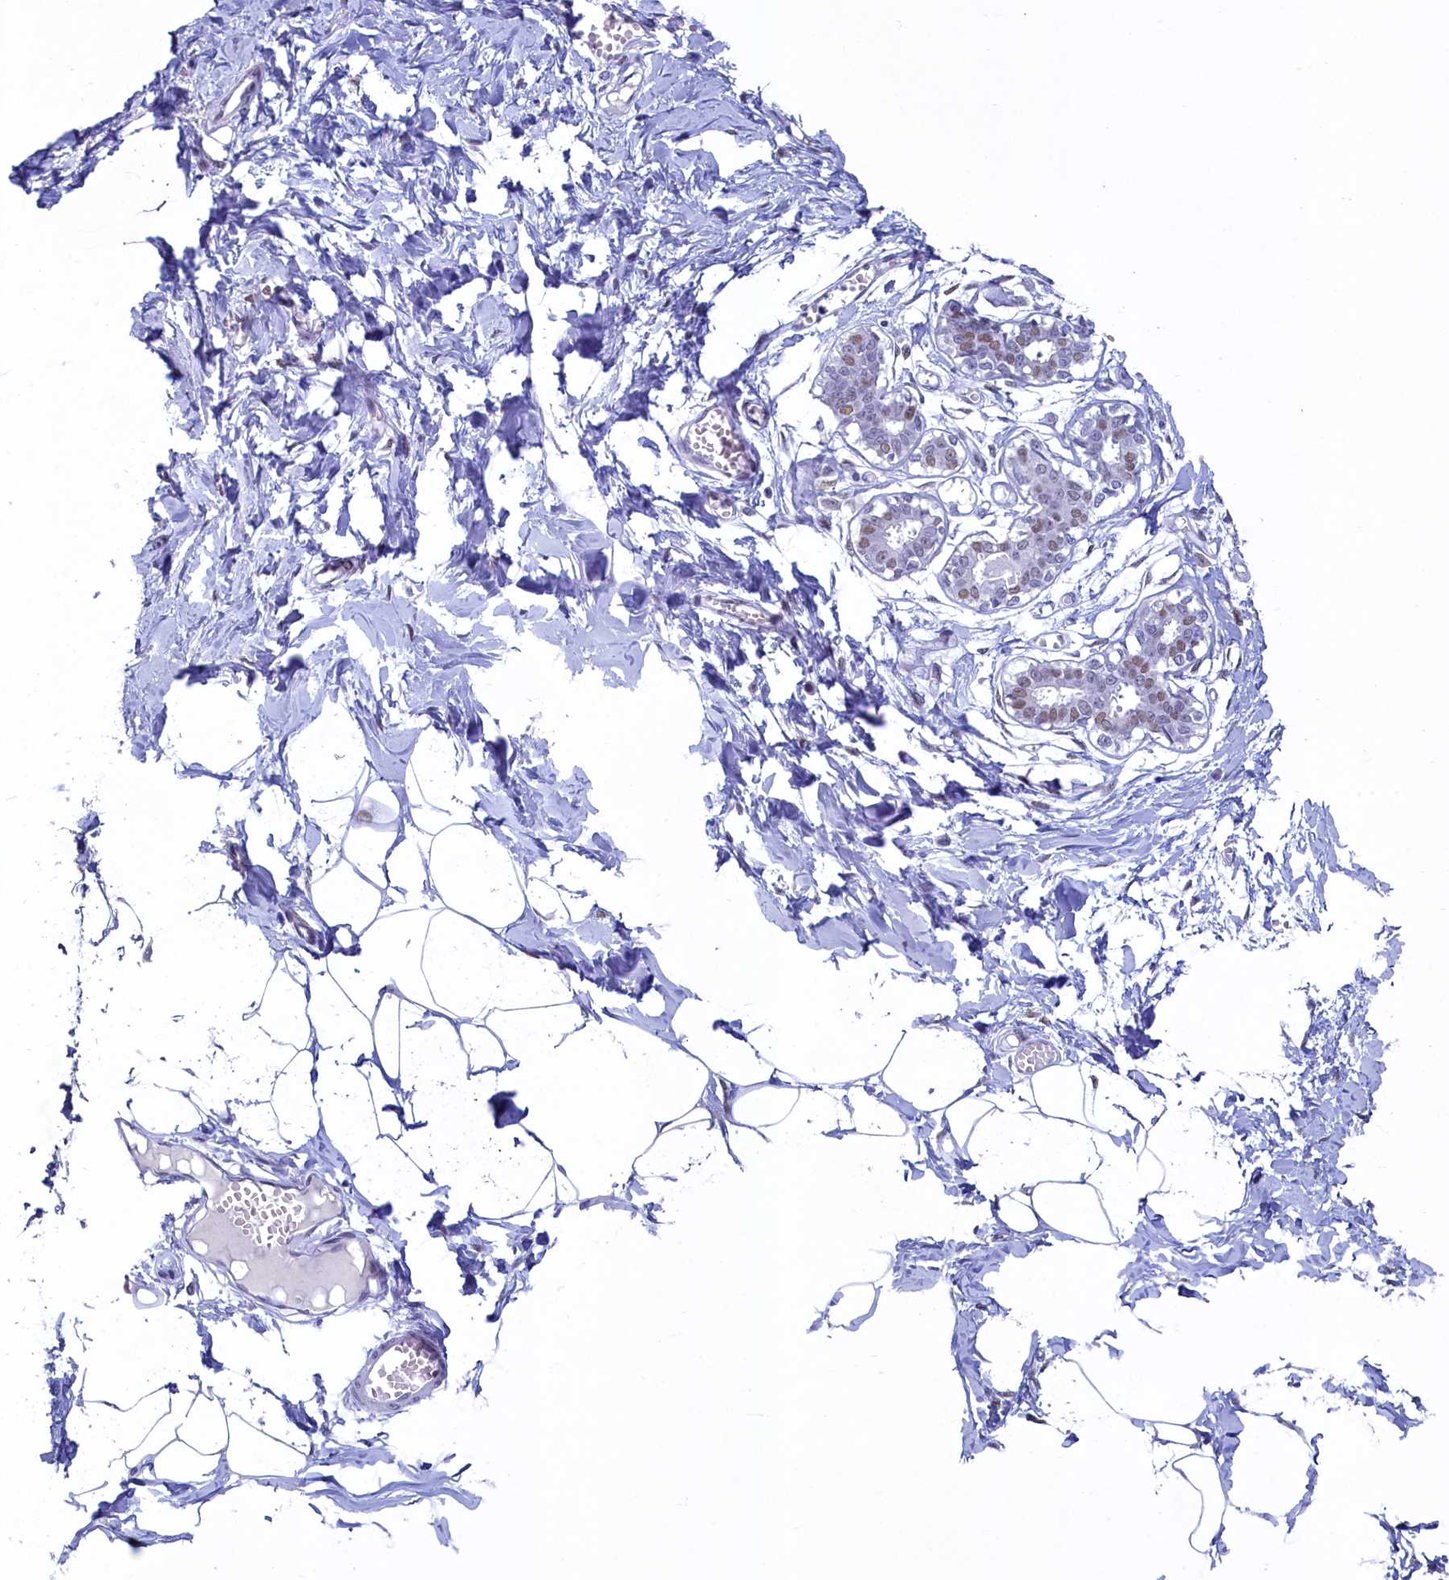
{"staining": {"intensity": "negative", "quantity": "none", "location": "none"}, "tissue": "breast", "cell_type": "Adipocytes", "image_type": "normal", "snomed": [{"axis": "morphology", "description": "Normal tissue, NOS"}, {"axis": "topography", "description": "Breast"}], "caption": "The immunohistochemistry (IHC) image has no significant expression in adipocytes of breast.", "gene": "SUGP2", "patient": {"sex": "female", "age": 27}}